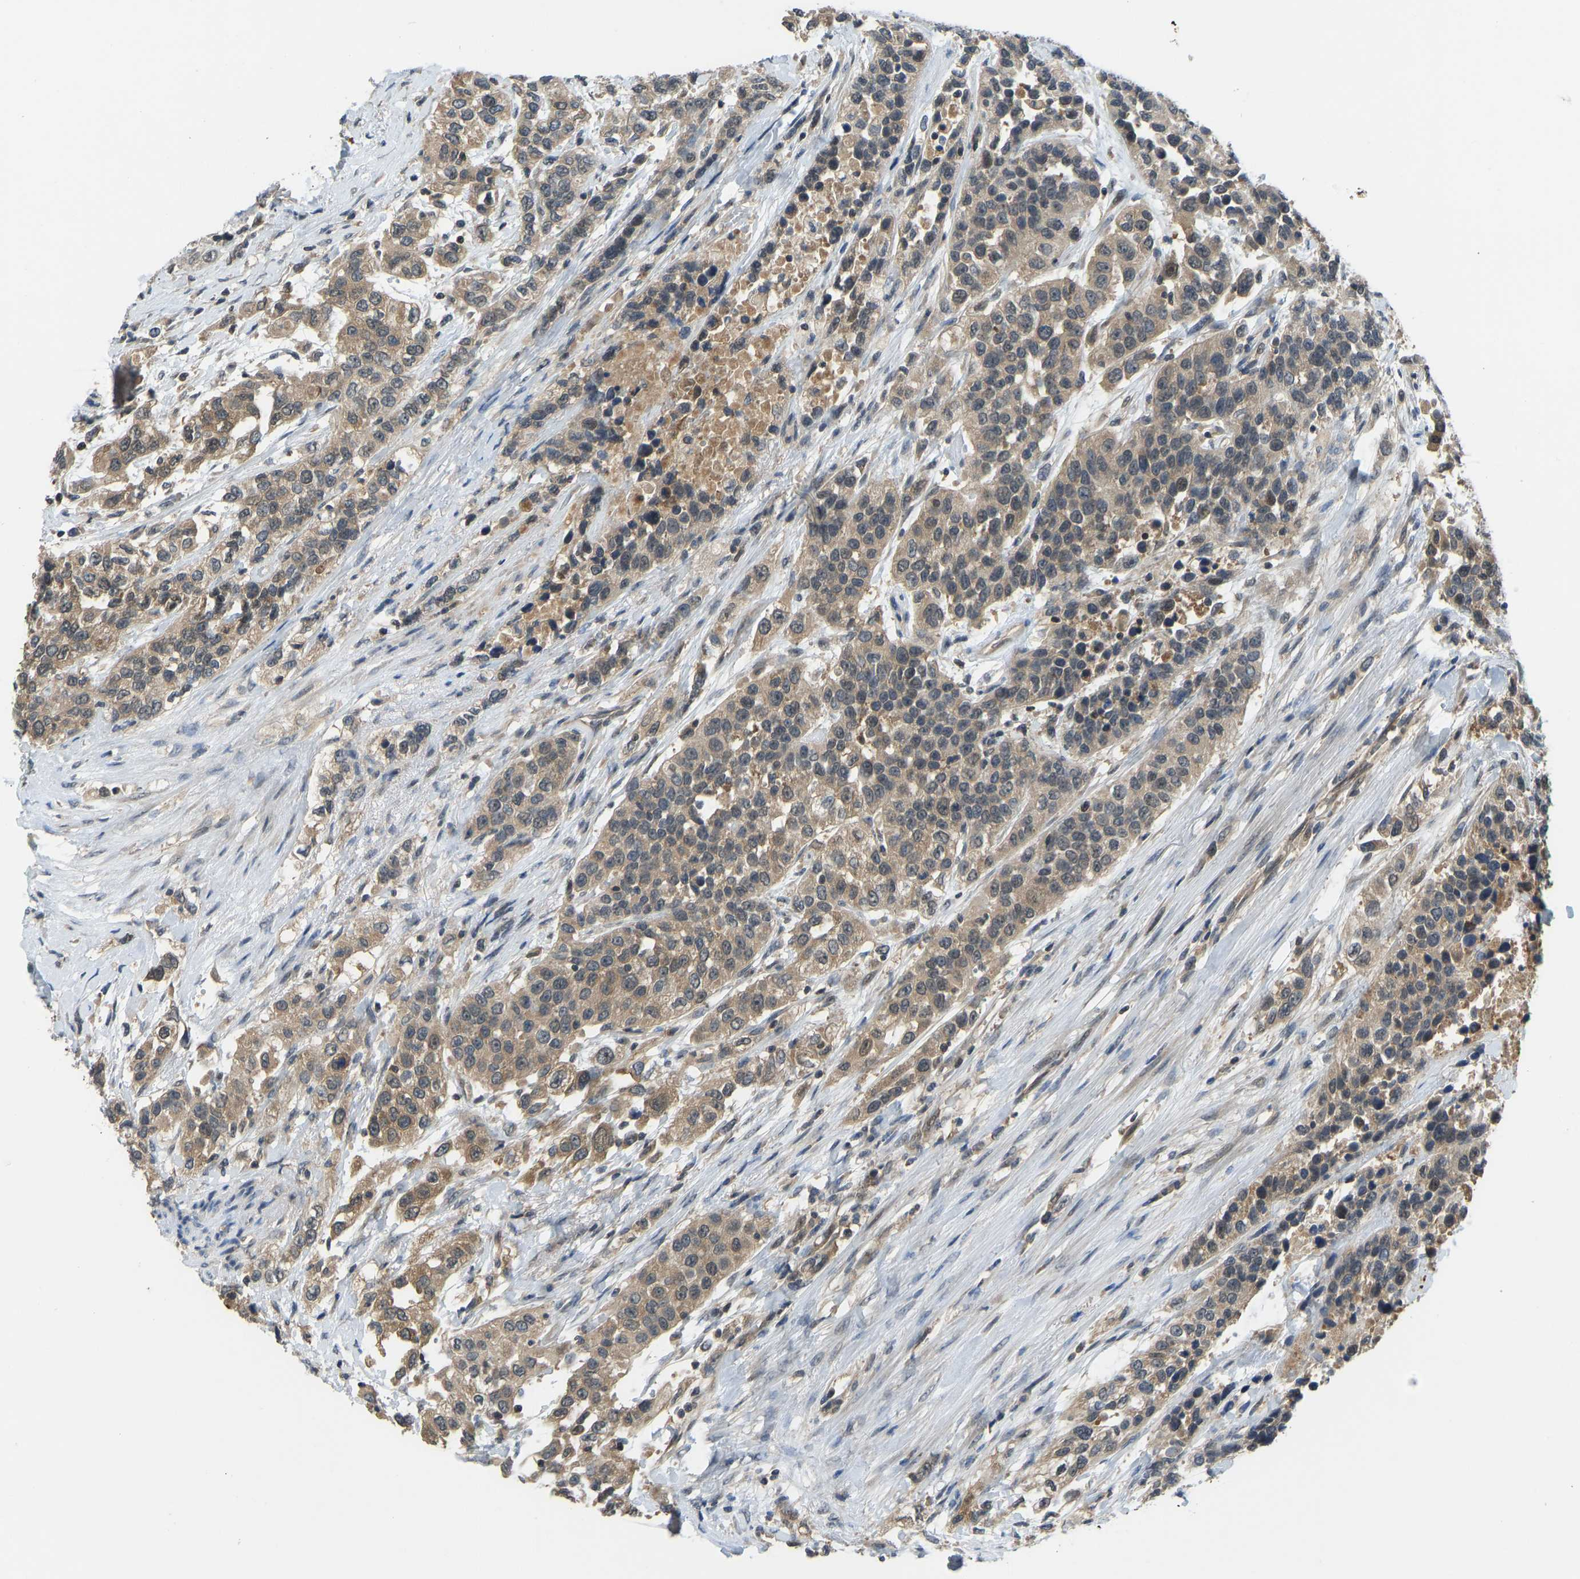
{"staining": {"intensity": "moderate", "quantity": ">75%", "location": "cytoplasmic/membranous"}, "tissue": "urothelial cancer", "cell_type": "Tumor cells", "image_type": "cancer", "snomed": [{"axis": "morphology", "description": "Urothelial carcinoma, High grade"}, {"axis": "topography", "description": "Urinary bladder"}], "caption": "Approximately >75% of tumor cells in human high-grade urothelial carcinoma reveal moderate cytoplasmic/membranous protein positivity as visualized by brown immunohistochemical staining.", "gene": "CCT8", "patient": {"sex": "female", "age": 80}}